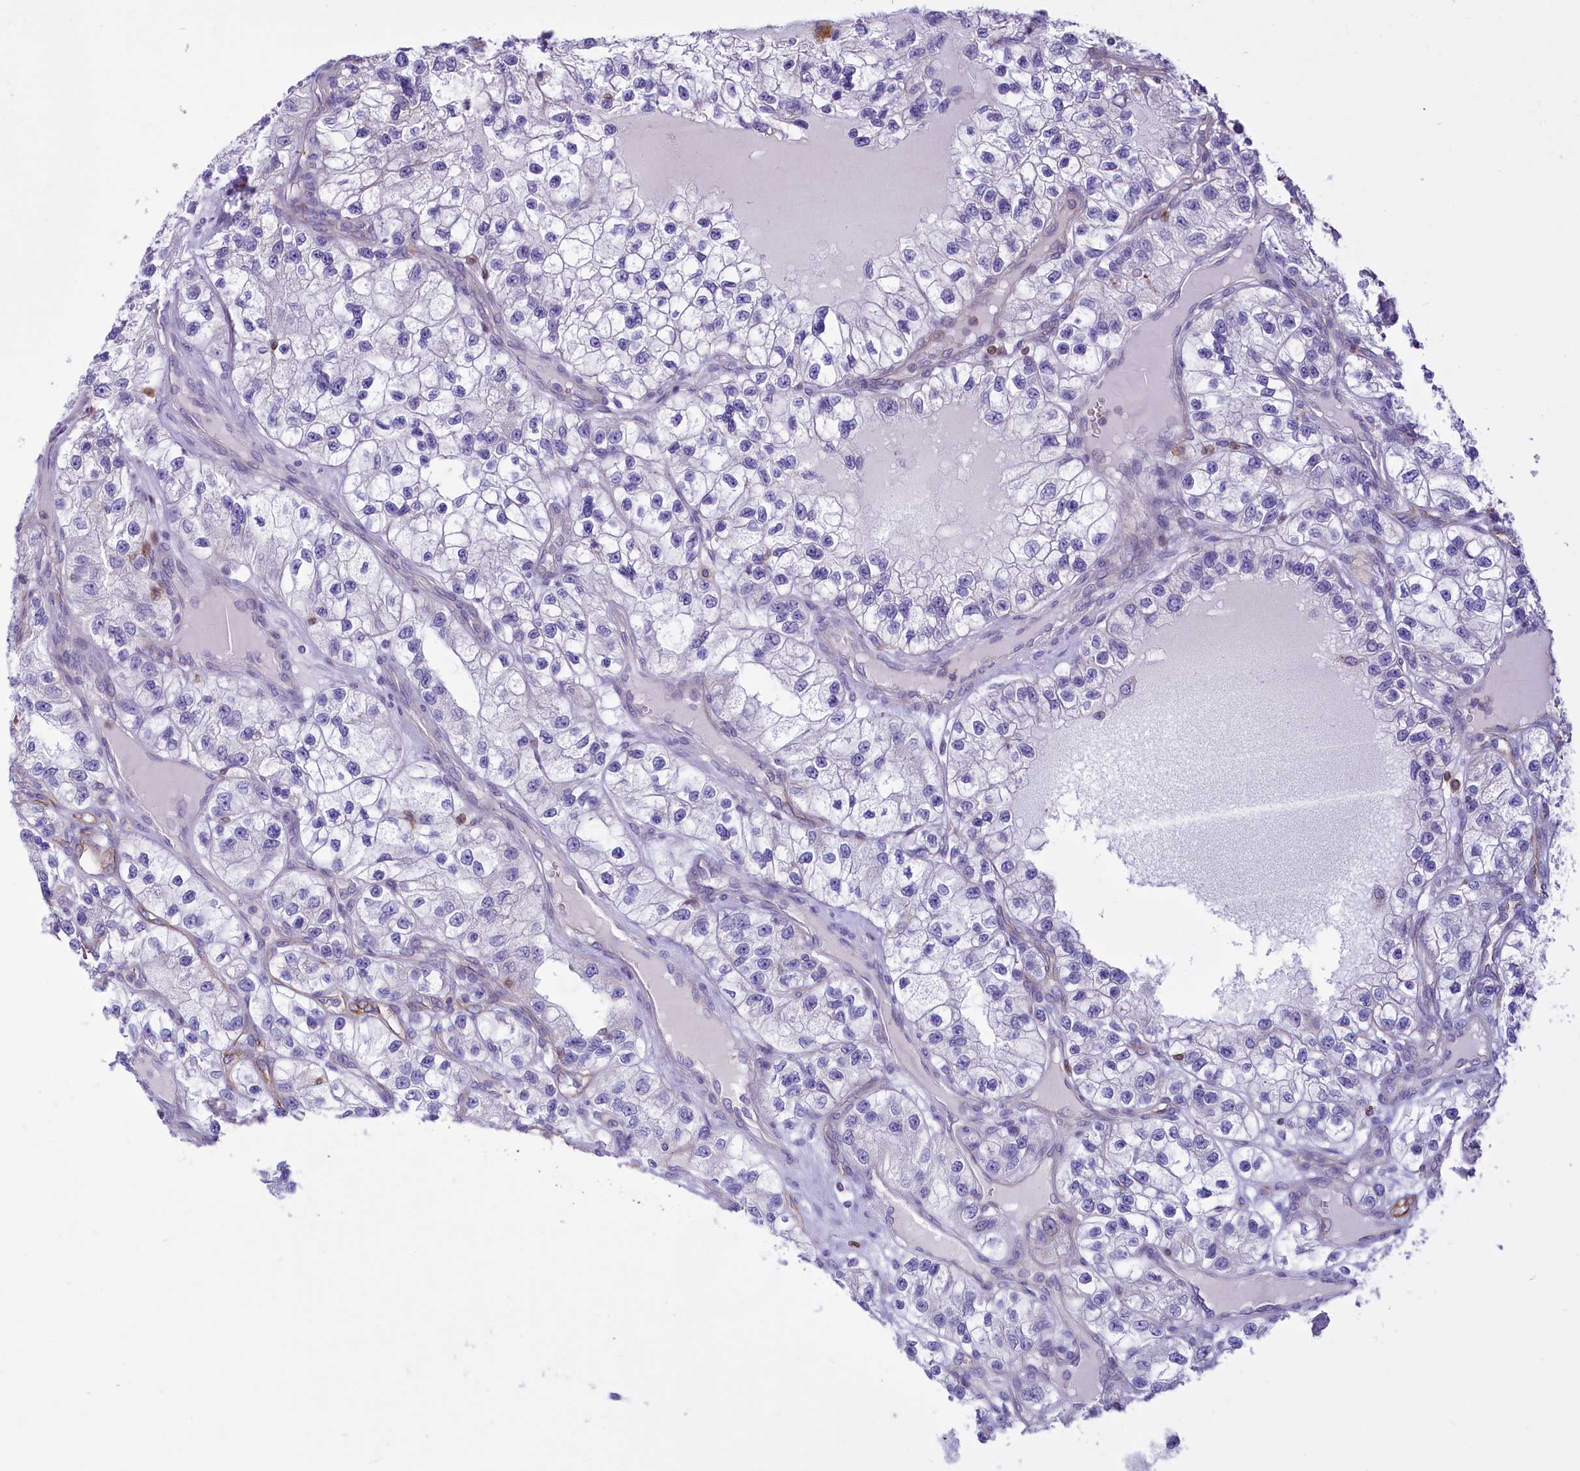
{"staining": {"intensity": "negative", "quantity": "none", "location": "none"}, "tissue": "renal cancer", "cell_type": "Tumor cells", "image_type": "cancer", "snomed": [{"axis": "morphology", "description": "Adenocarcinoma, NOS"}, {"axis": "topography", "description": "Kidney"}], "caption": "This is an IHC histopathology image of human adenocarcinoma (renal). There is no staining in tumor cells.", "gene": "LMOD3", "patient": {"sex": "female", "age": 57}}